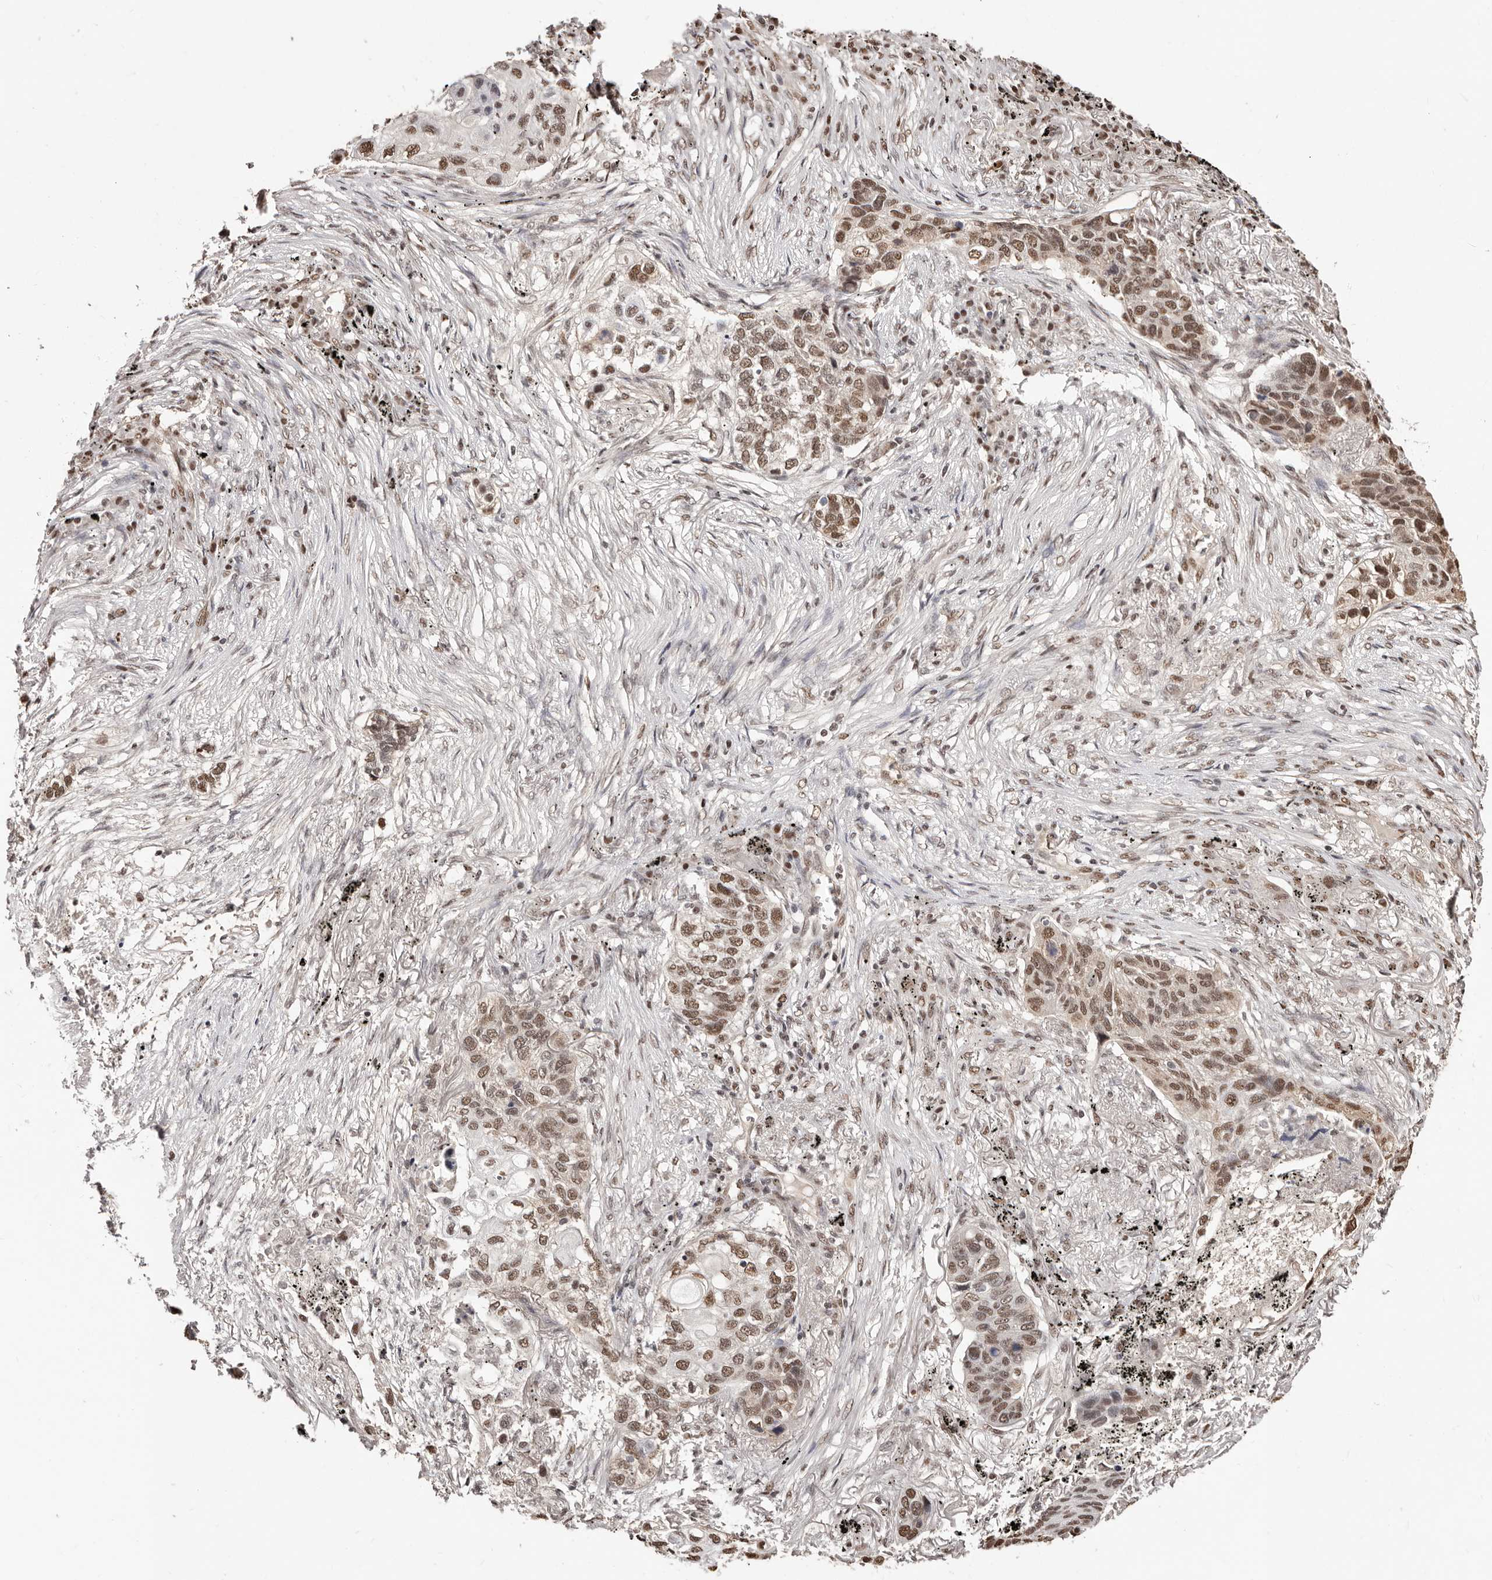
{"staining": {"intensity": "moderate", "quantity": ">75%", "location": "nuclear"}, "tissue": "lung cancer", "cell_type": "Tumor cells", "image_type": "cancer", "snomed": [{"axis": "morphology", "description": "Squamous cell carcinoma, NOS"}, {"axis": "topography", "description": "Lung"}], "caption": "The micrograph exhibits immunohistochemical staining of lung squamous cell carcinoma. There is moderate nuclear positivity is appreciated in about >75% of tumor cells.", "gene": "BICRAL", "patient": {"sex": "female", "age": 63}}